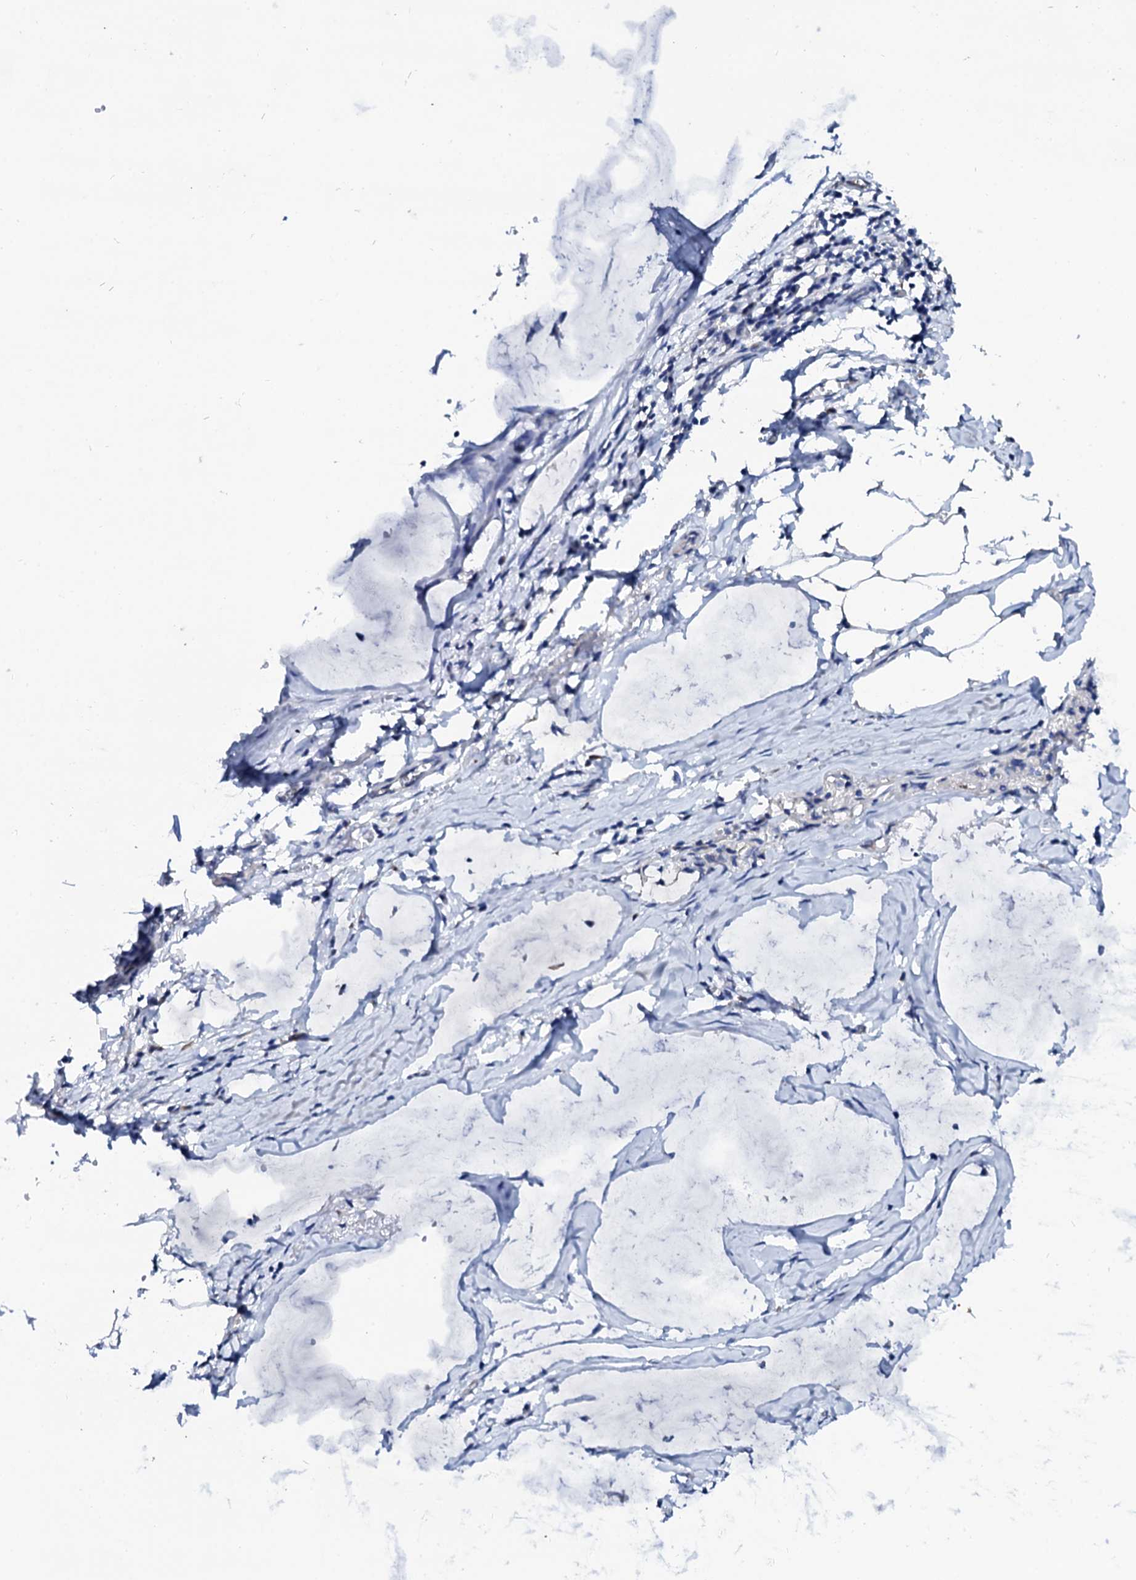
{"staining": {"intensity": "negative", "quantity": "none", "location": "none"}, "tissue": "ovarian cancer", "cell_type": "Tumor cells", "image_type": "cancer", "snomed": [{"axis": "morphology", "description": "Cystadenocarcinoma, mucinous, NOS"}, {"axis": "topography", "description": "Ovary"}], "caption": "Micrograph shows no protein expression in tumor cells of mucinous cystadenocarcinoma (ovarian) tissue.", "gene": "GLB1L3", "patient": {"sex": "female", "age": 73}}